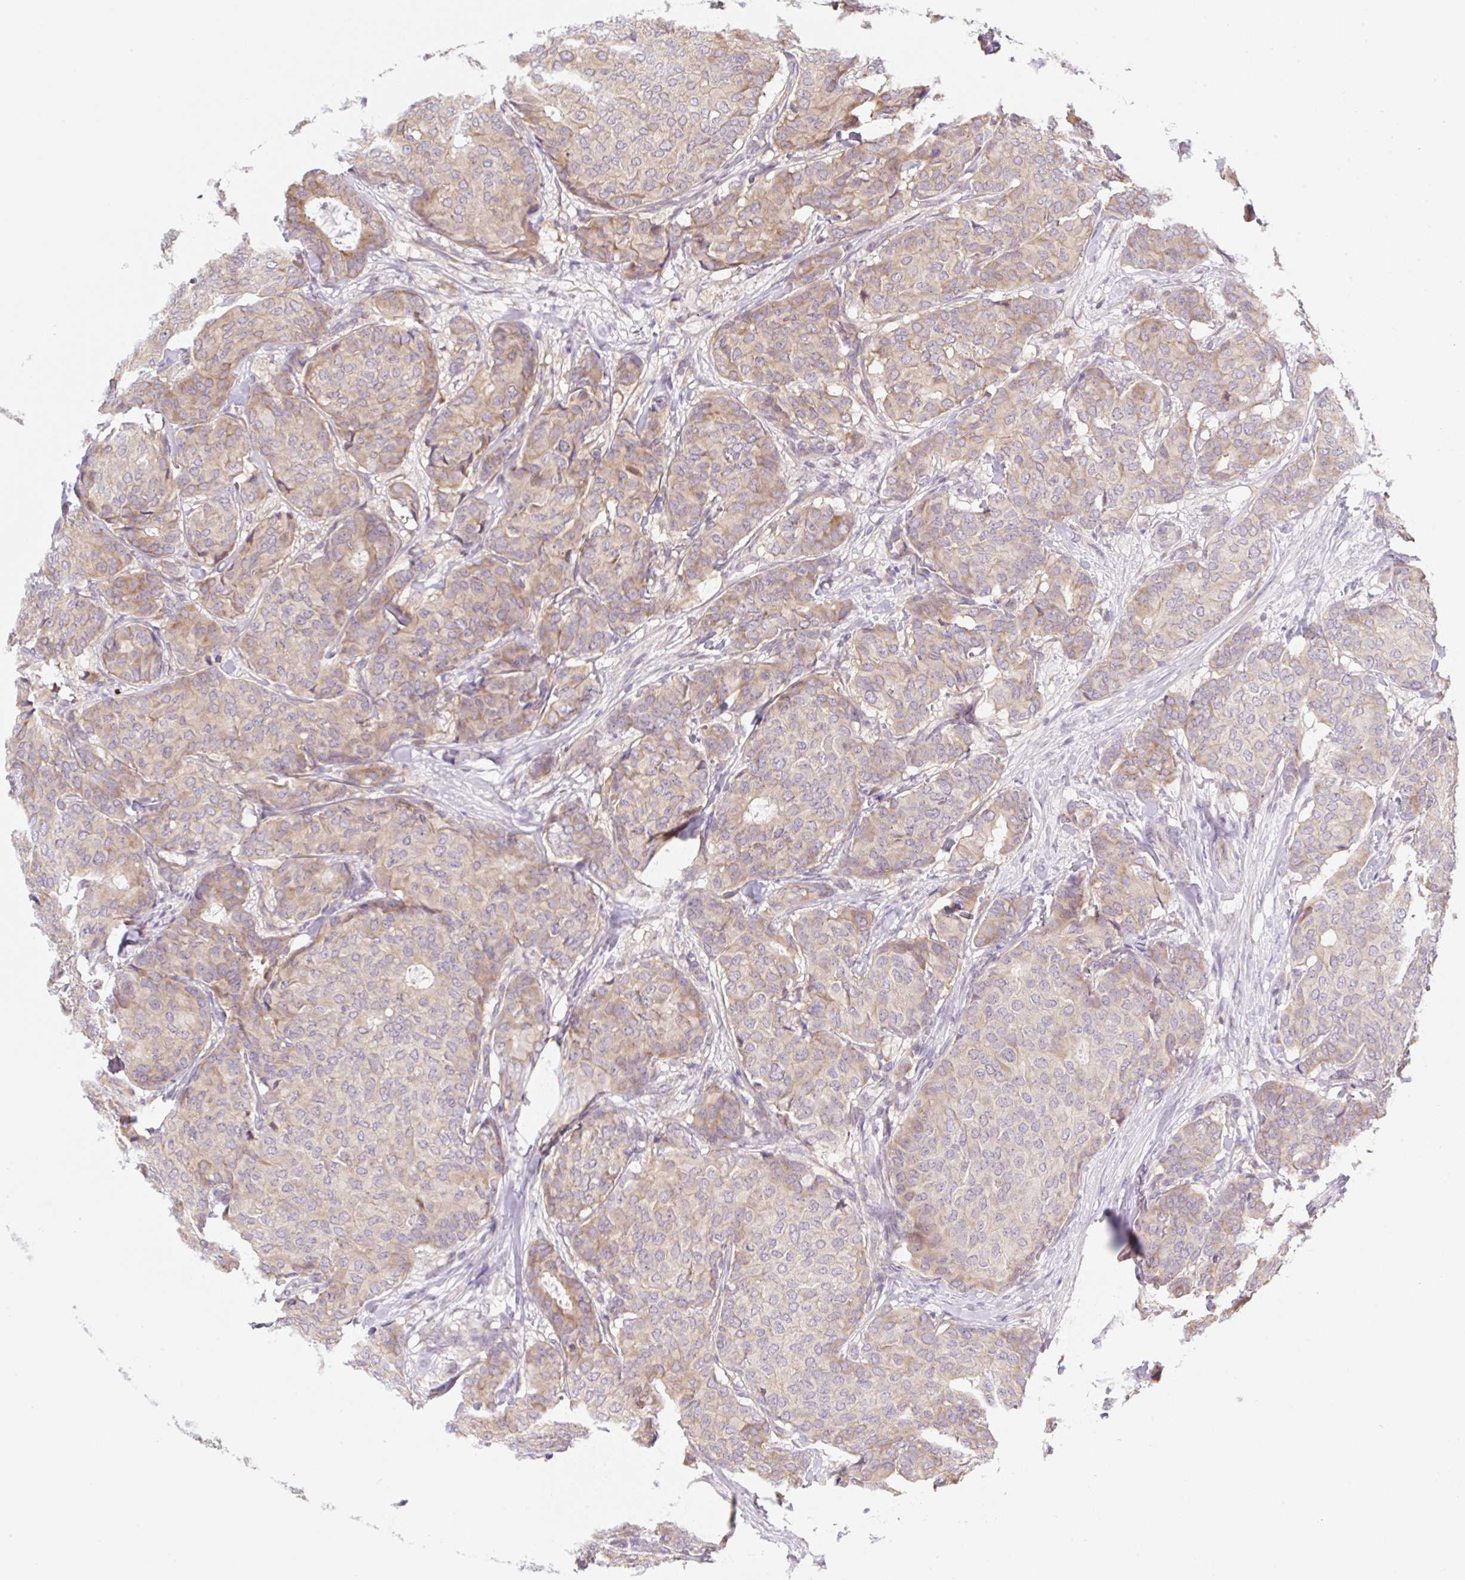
{"staining": {"intensity": "weak", "quantity": "25%-75%", "location": "cytoplasmic/membranous"}, "tissue": "breast cancer", "cell_type": "Tumor cells", "image_type": "cancer", "snomed": [{"axis": "morphology", "description": "Duct carcinoma"}, {"axis": "topography", "description": "Breast"}], "caption": "IHC image of breast cancer stained for a protein (brown), which reveals low levels of weak cytoplasmic/membranous staining in about 25%-75% of tumor cells.", "gene": "TBPL2", "patient": {"sex": "female", "age": 75}}